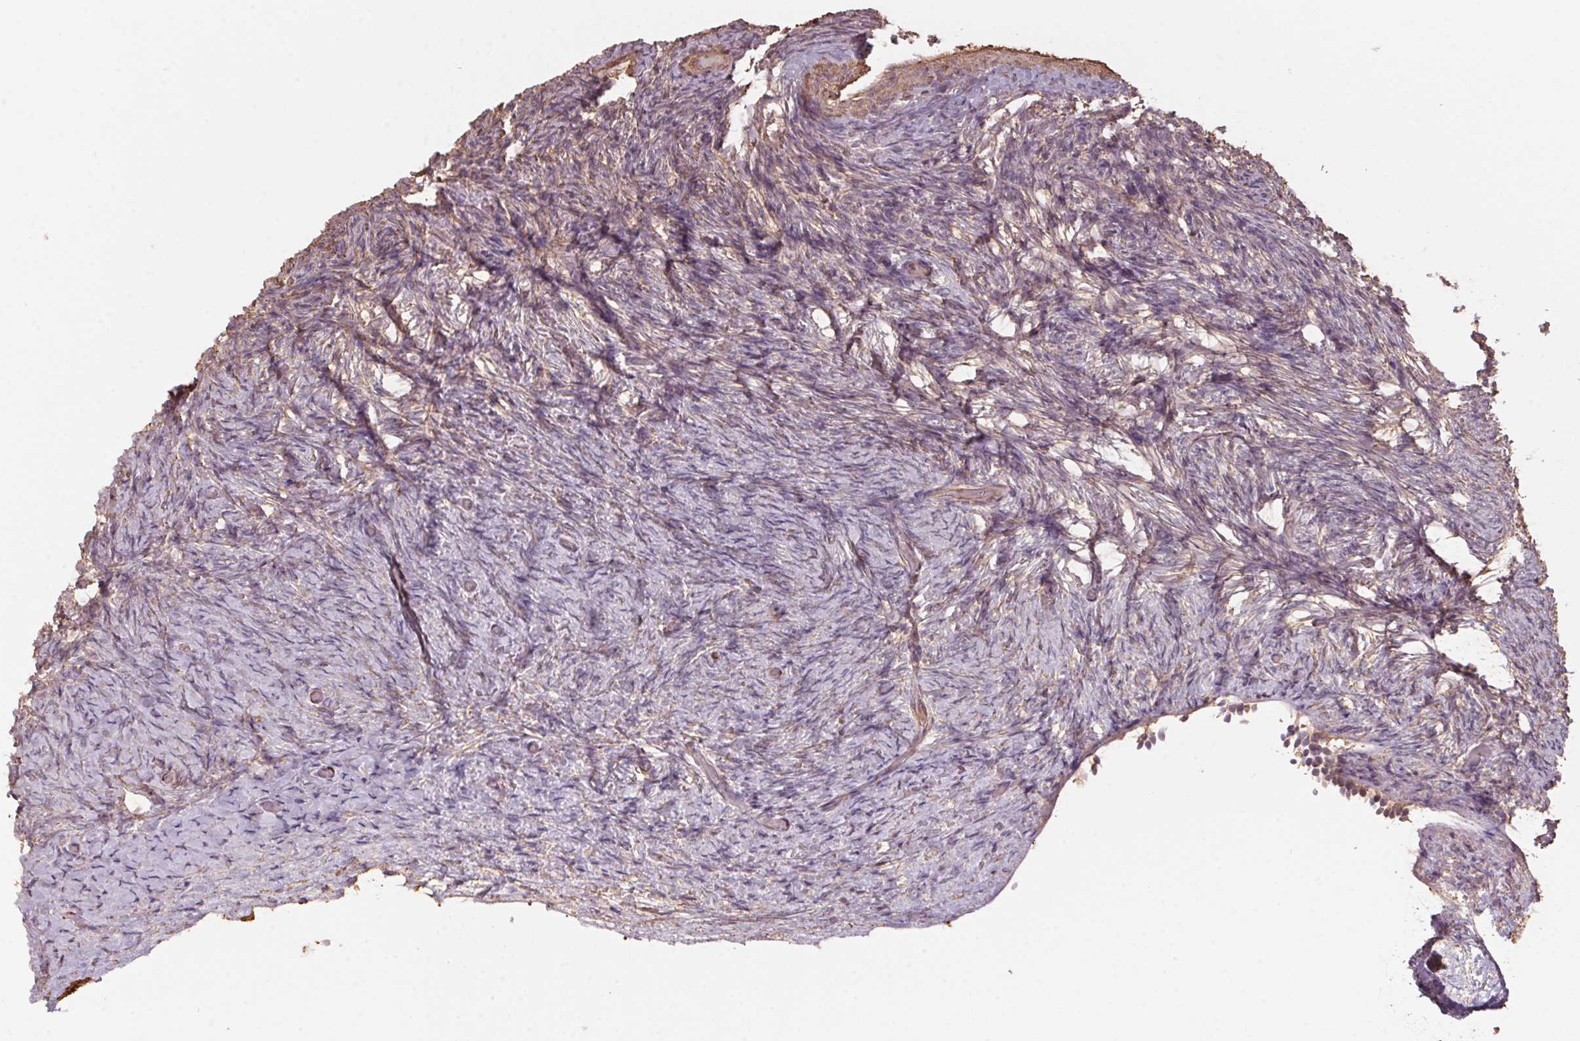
{"staining": {"intensity": "negative", "quantity": "none", "location": "none"}, "tissue": "ovary", "cell_type": "Ovarian stroma cells", "image_type": "normal", "snomed": [{"axis": "morphology", "description": "Normal tissue, NOS"}, {"axis": "topography", "description": "Ovary"}], "caption": "There is no significant expression in ovarian stroma cells of ovary. (DAB immunohistochemistry (IHC) with hematoxylin counter stain).", "gene": "QDPR", "patient": {"sex": "female", "age": 34}}